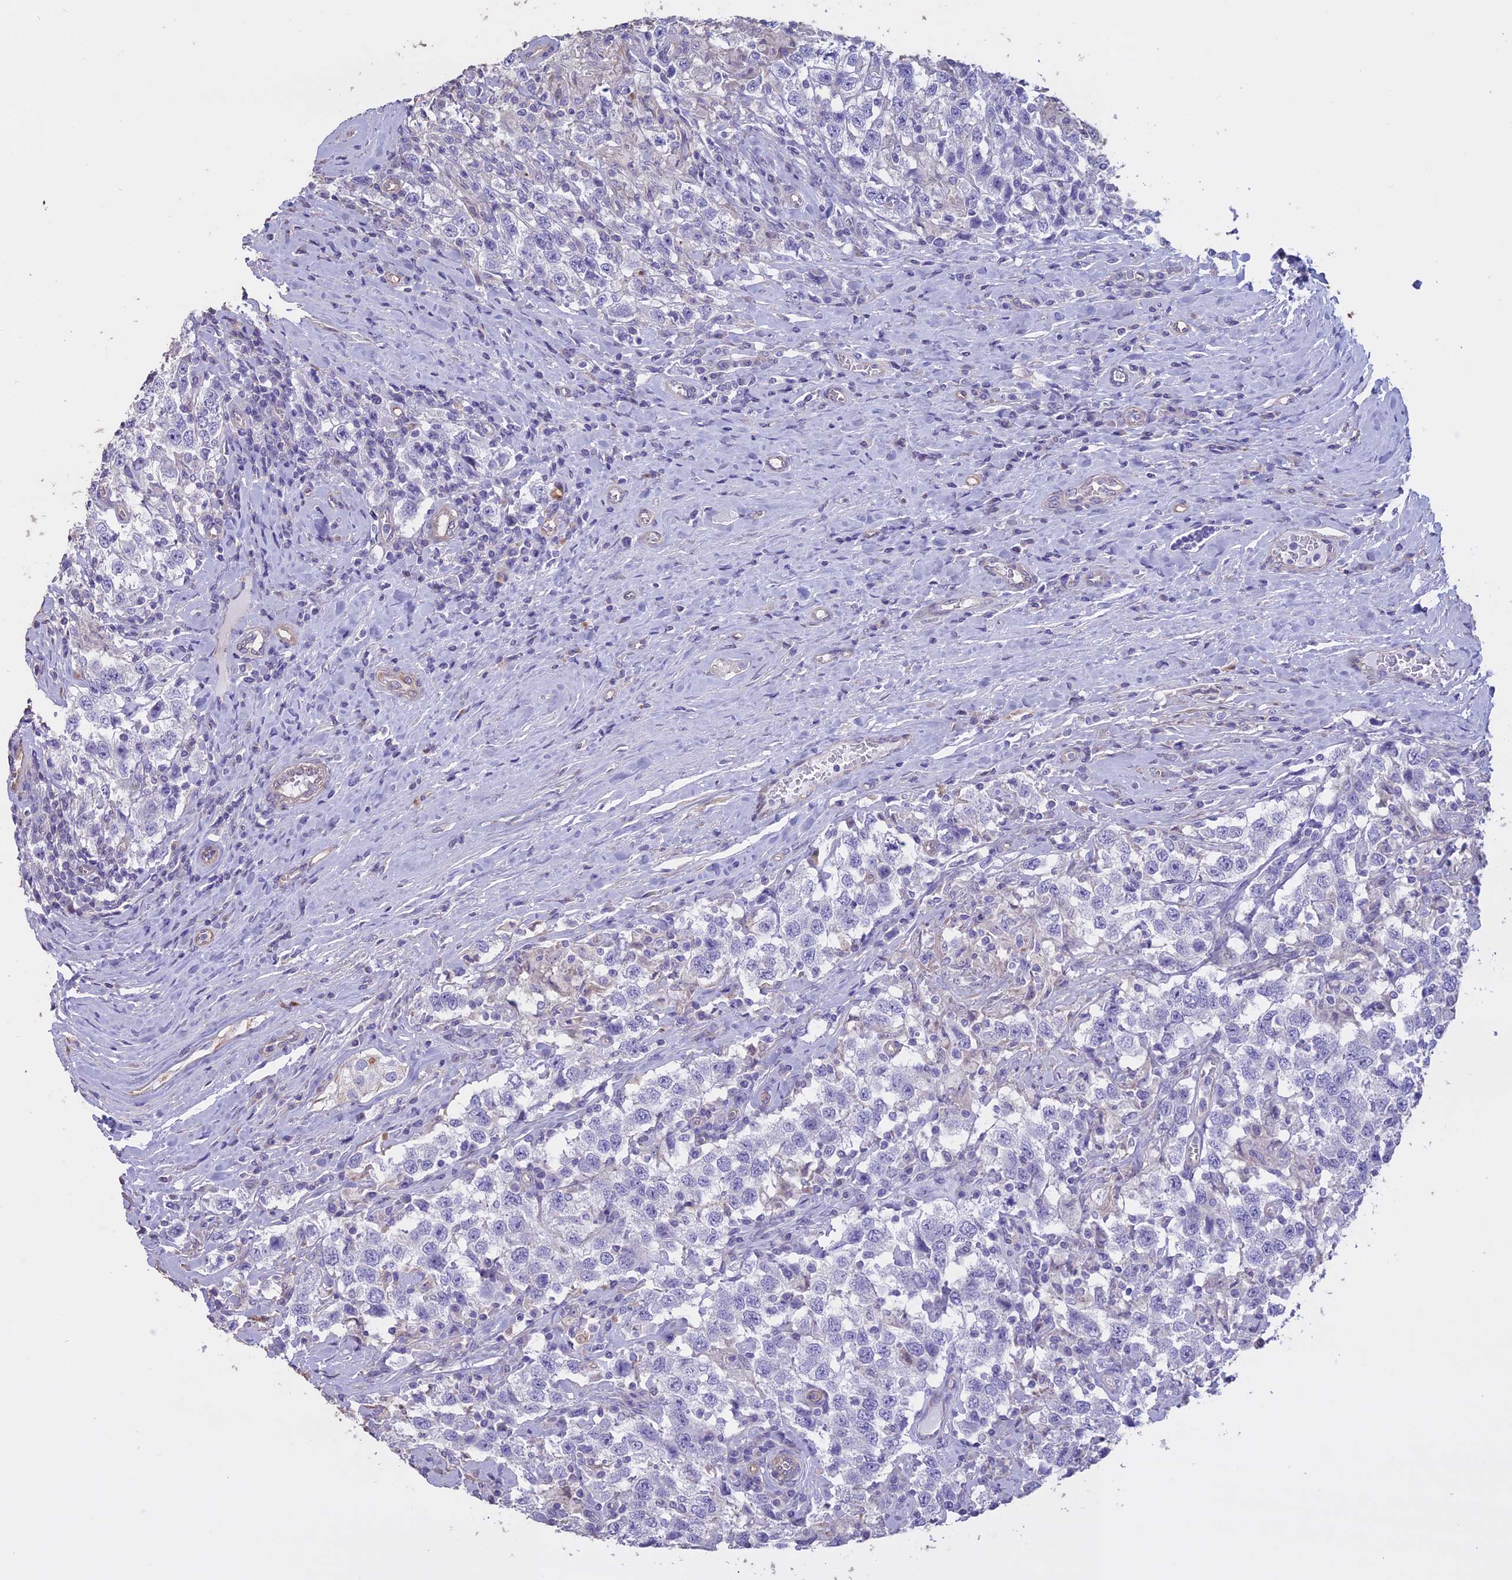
{"staining": {"intensity": "negative", "quantity": "none", "location": "none"}, "tissue": "testis cancer", "cell_type": "Tumor cells", "image_type": "cancer", "snomed": [{"axis": "morphology", "description": "Seminoma, NOS"}, {"axis": "topography", "description": "Testis"}], "caption": "This is an IHC image of testis seminoma. There is no expression in tumor cells.", "gene": "CCDC148", "patient": {"sex": "male", "age": 41}}